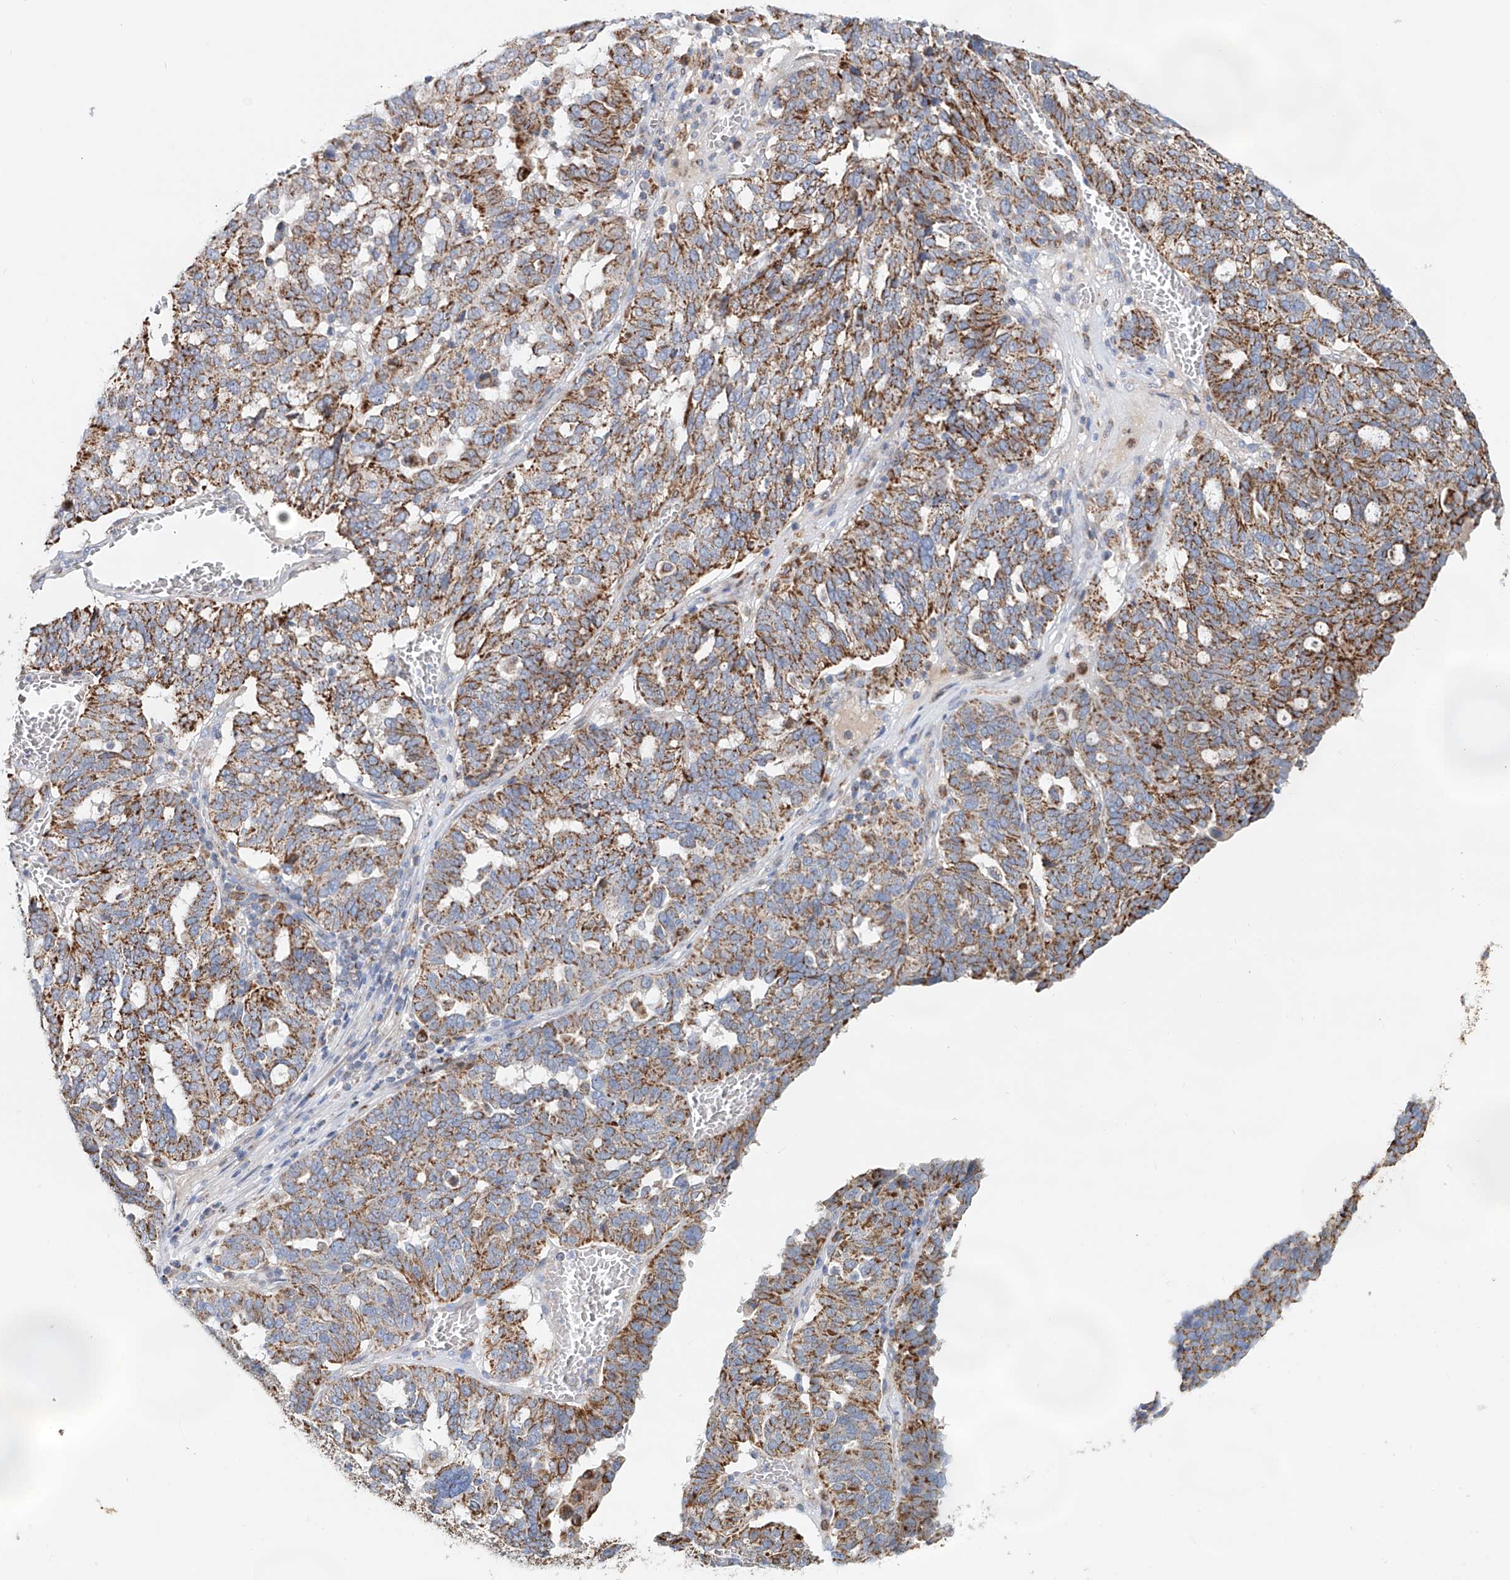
{"staining": {"intensity": "moderate", "quantity": ">75%", "location": "cytoplasmic/membranous"}, "tissue": "ovarian cancer", "cell_type": "Tumor cells", "image_type": "cancer", "snomed": [{"axis": "morphology", "description": "Cystadenocarcinoma, serous, NOS"}, {"axis": "topography", "description": "Ovary"}], "caption": "High-magnification brightfield microscopy of ovarian cancer stained with DAB (3,3'-diaminobenzidine) (brown) and counterstained with hematoxylin (blue). tumor cells exhibit moderate cytoplasmic/membranous positivity is identified in about>75% of cells.", "gene": "CARD10", "patient": {"sex": "female", "age": 59}}